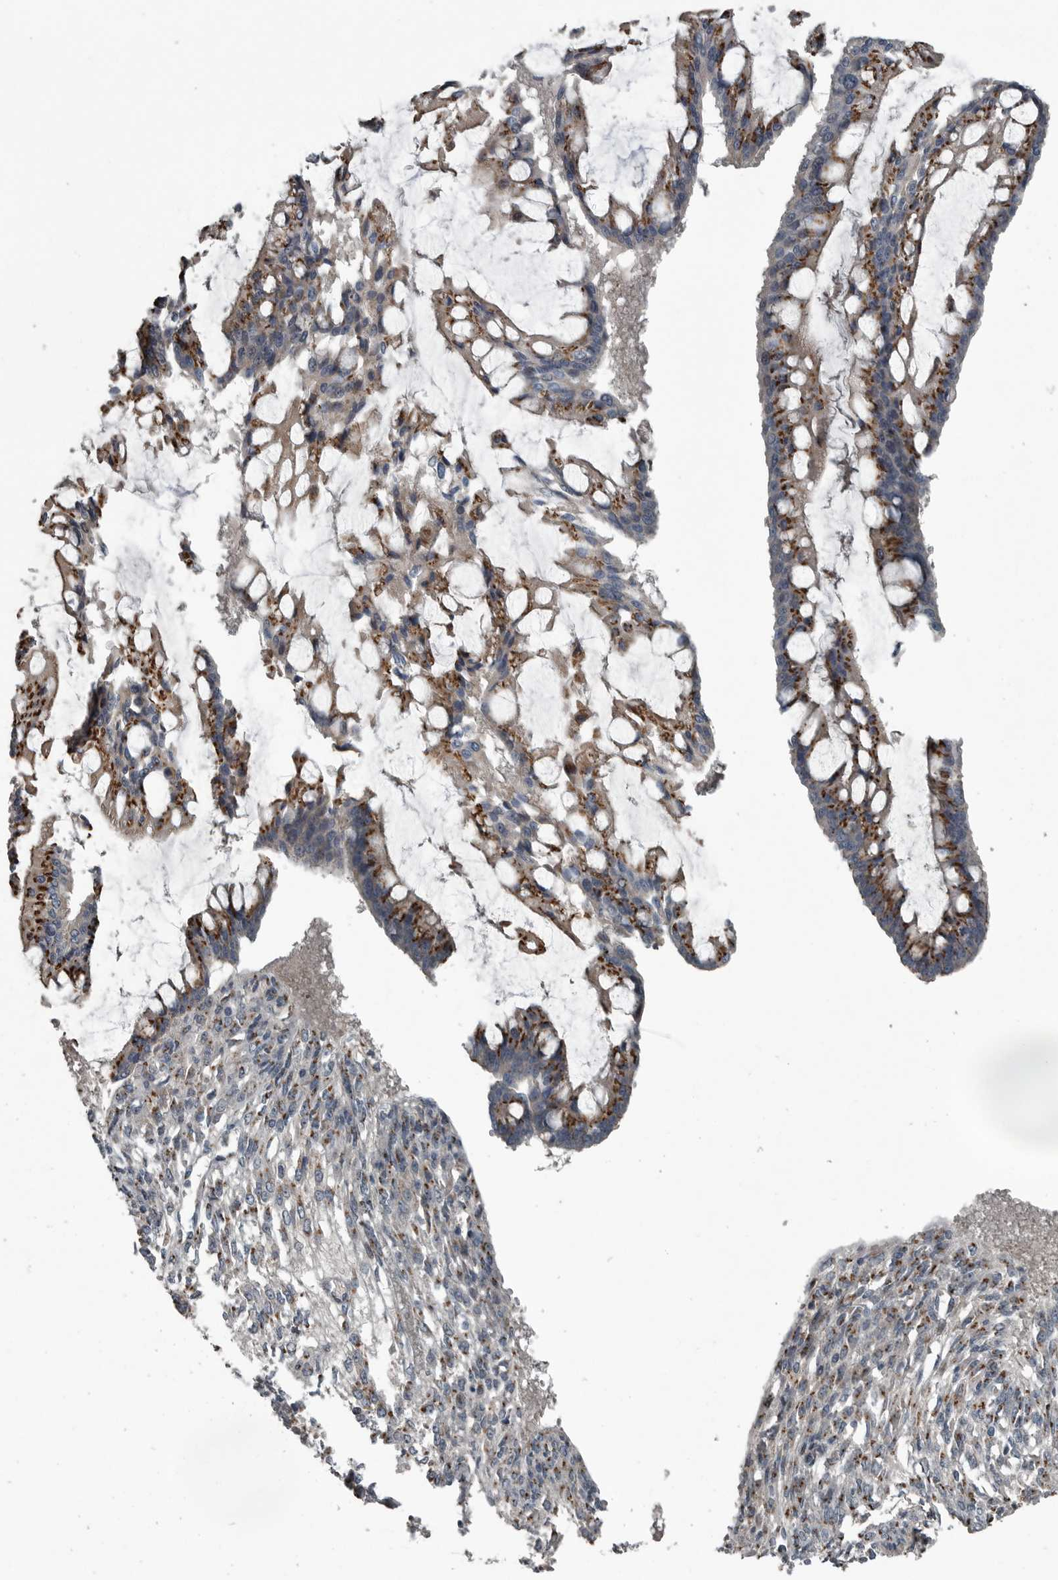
{"staining": {"intensity": "strong", "quantity": "25%-75%", "location": "cytoplasmic/membranous"}, "tissue": "ovarian cancer", "cell_type": "Tumor cells", "image_type": "cancer", "snomed": [{"axis": "morphology", "description": "Cystadenocarcinoma, mucinous, NOS"}, {"axis": "topography", "description": "Ovary"}], "caption": "Ovarian mucinous cystadenocarcinoma tissue exhibits strong cytoplasmic/membranous positivity in about 25%-75% of tumor cells, visualized by immunohistochemistry. (DAB (3,3'-diaminobenzidine) IHC, brown staining for protein, blue staining for nuclei).", "gene": "ZNF345", "patient": {"sex": "female", "age": 73}}